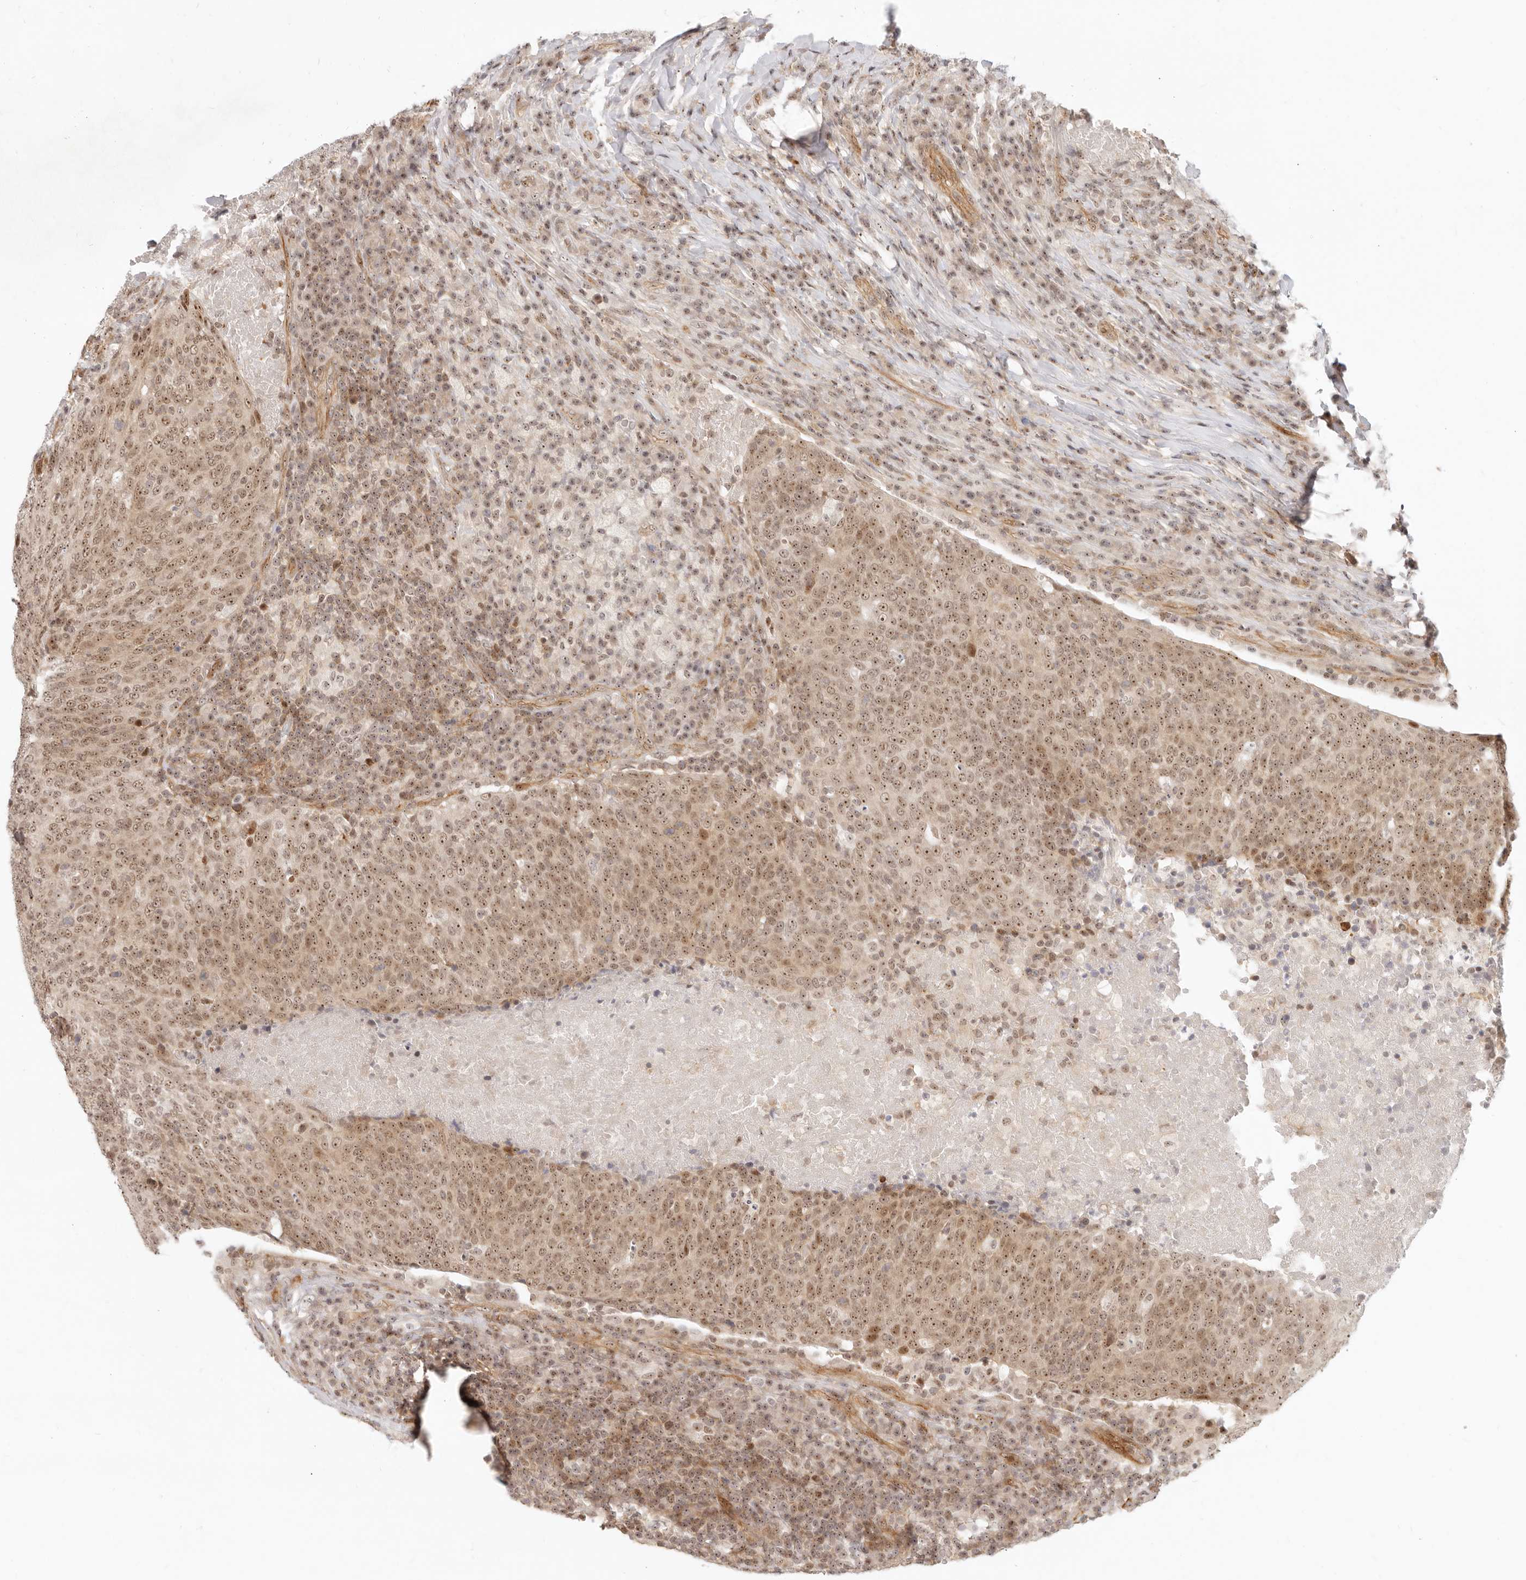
{"staining": {"intensity": "moderate", "quantity": ">75%", "location": "nuclear"}, "tissue": "head and neck cancer", "cell_type": "Tumor cells", "image_type": "cancer", "snomed": [{"axis": "morphology", "description": "Squamous cell carcinoma, NOS"}, {"axis": "morphology", "description": "Squamous cell carcinoma, metastatic, NOS"}, {"axis": "topography", "description": "Lymph node"}, {"axis": "topography", "description": "Head-Neck"}], "caption": "Immunohistochemistry (IHC) histopathology image of head and neck cancer stained for a protein (brown), which demonstrates medium levels of moderate nuclear expression in about >75% of tumor cells.", "gene": "BAP1", "patient": {"sex": "male", "age": 62}}